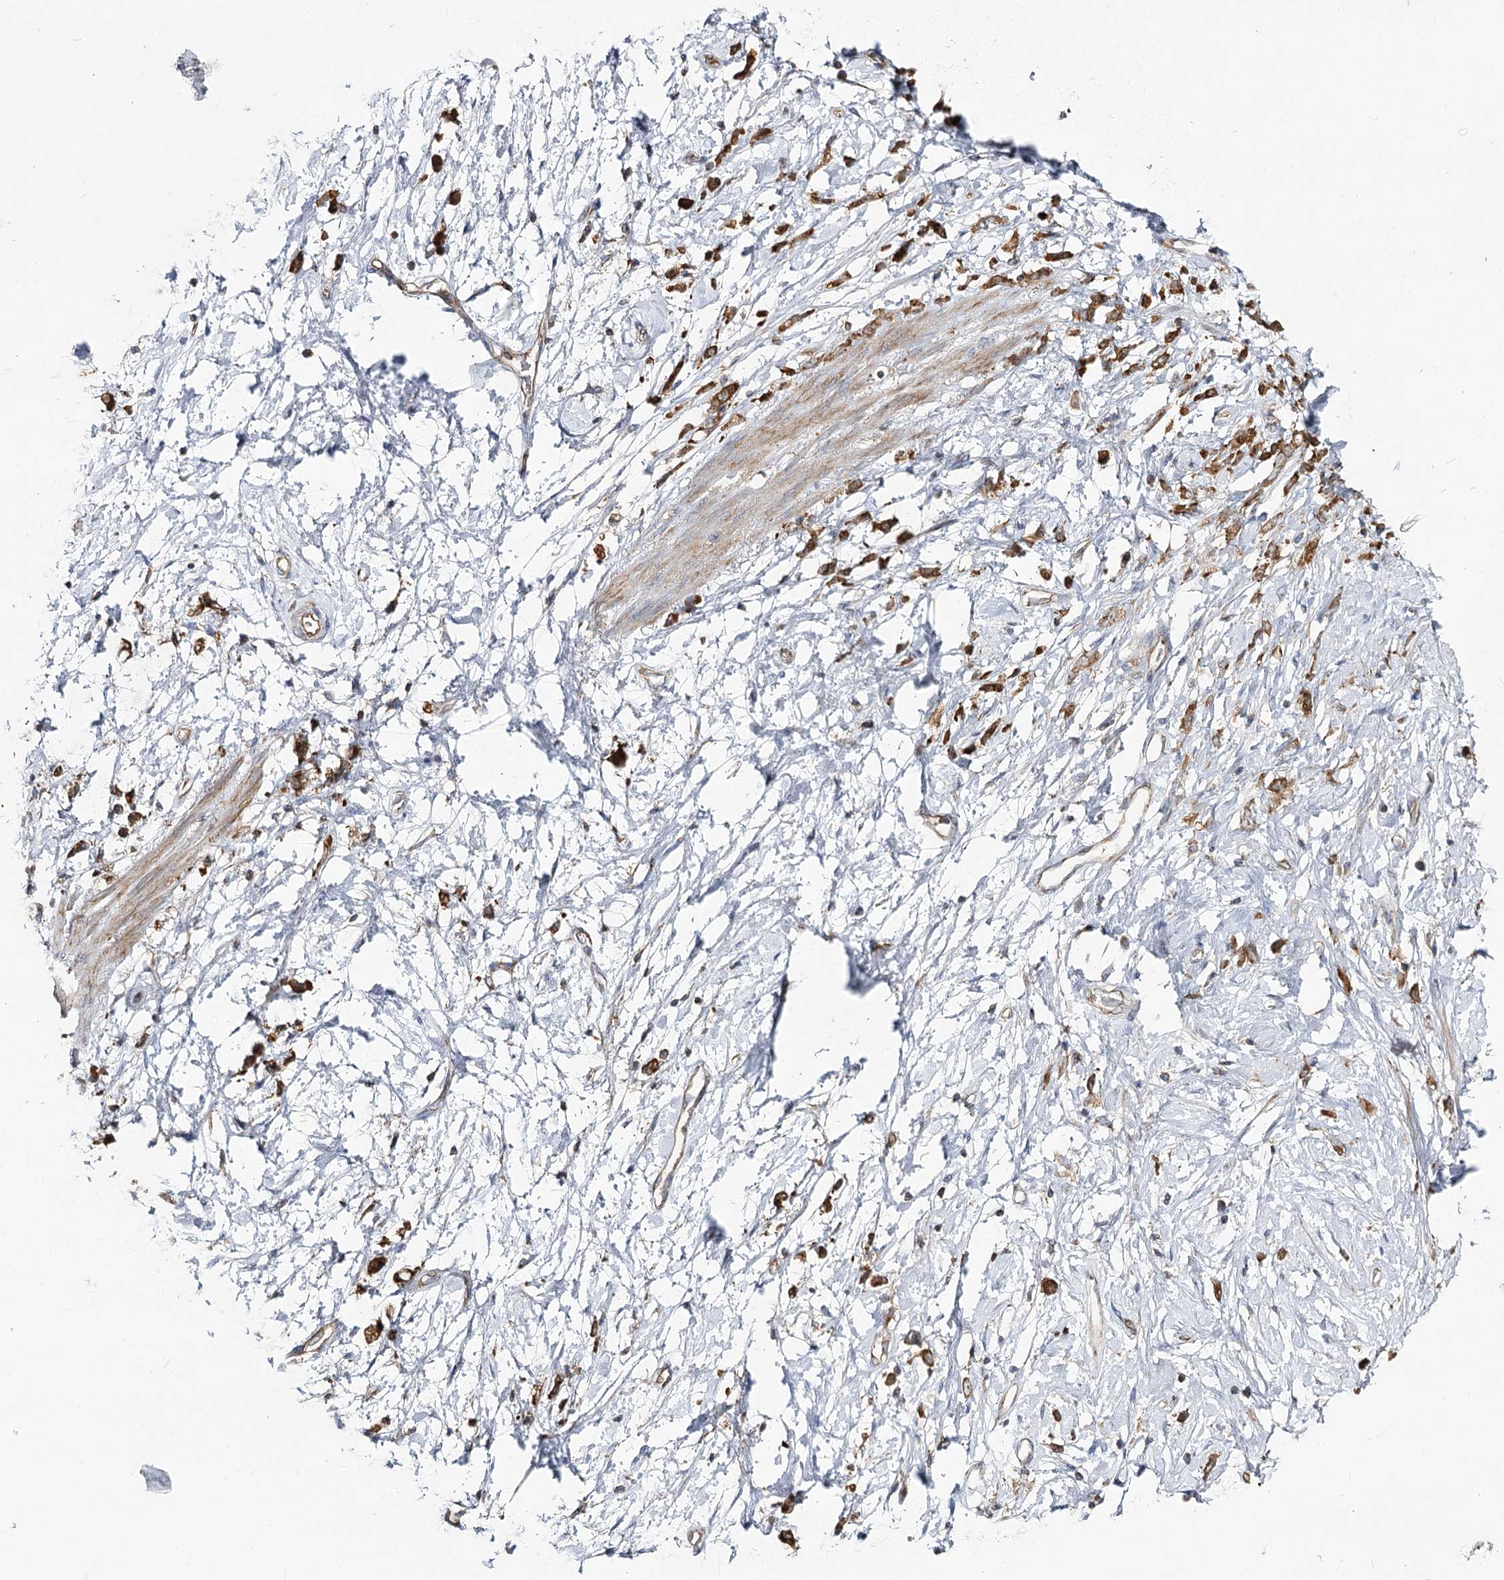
{"staining": {"intensity": "moderate", "quantity": ">75%", "location": "cytoplasmic/membranous"}, "tissue": "stomach cancer", "cell_type": "Tumor cells", "image_type": "cancer", "snomed": [{"axis": "morphology", "description": "Adenocarcinoma, NOS"}, {"axis": "topography", "description": "Stomach"}], "caption": "High-magnification brightfield microscopy of stomach cancer stained with DAB (3,3'-diaminobenzidine) (brown) and counterstained with hematoxylin (blue). tumor cells exhibit moderate cytoplasmic/membranous positivity is present in approximately>75% of cells. The staining was performed using DAB to visualize the protein expression in brown, while the nuclei were stained in blue with hematoxylin (Magnification: 20x).", "gene": "SEC24B", "patient": {"sex": "female", "age": 60}}